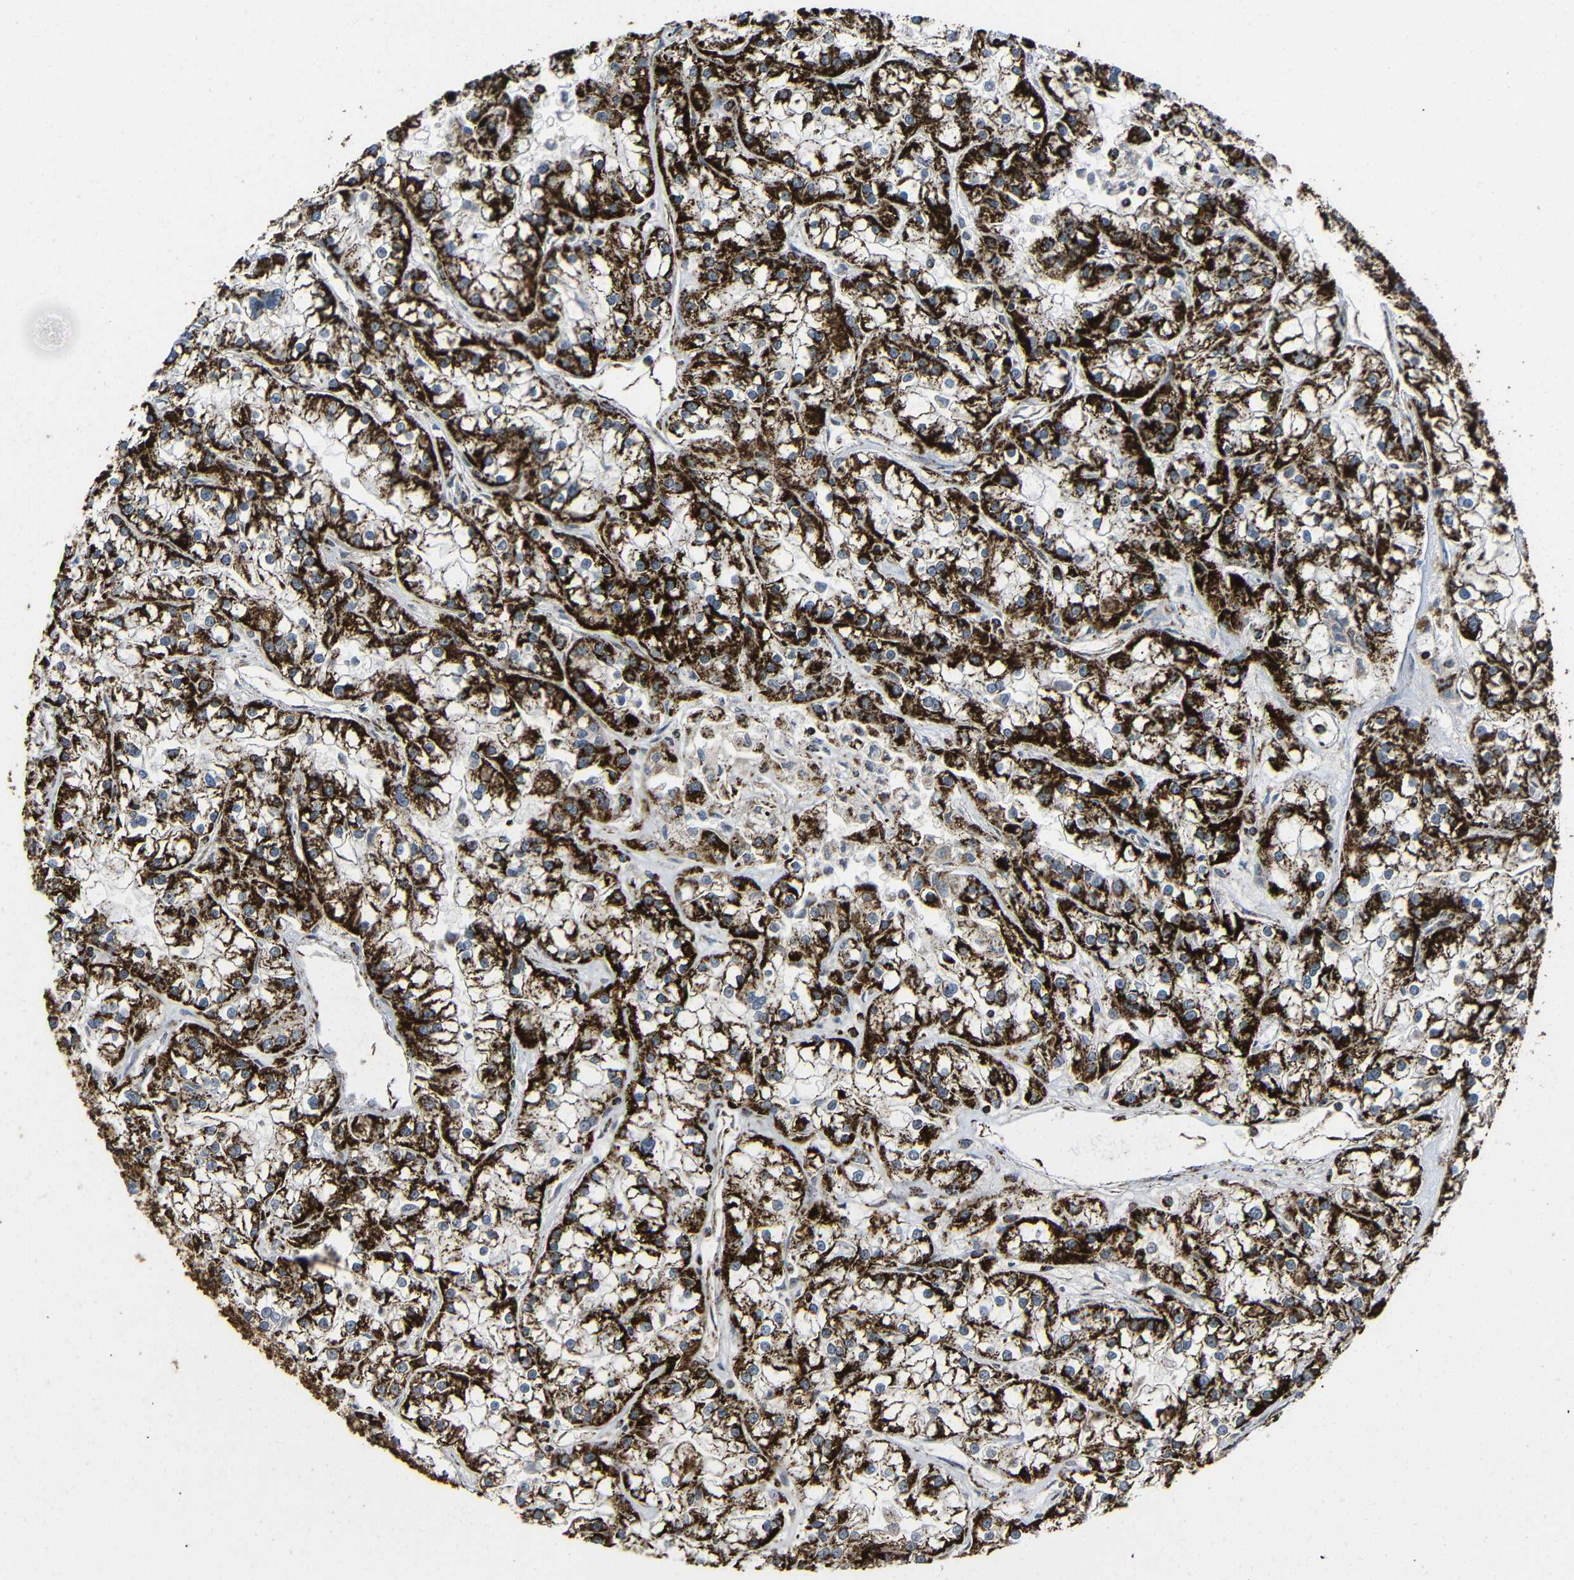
{"staining": {"intensity": "strong", "quantity": ">75%", "location": "cytoplasmic/membranous"}, "tissue": "renal cancer", "cell_type": "Tumor cells", "image_type": "cancer", "snomed": [{"axis": "morphology", "description": "Adenocarcinoma, NOS"}, {"axis": "topography", "description": "Kidney"}], "caption": "Strong cytoplasmic/membranous positivity is appreciated in about >75% of tumor cells in renal adenocarcinoma.", "gene": "ATP5F1A", "patient": {"sex": "female", "age": 52}}